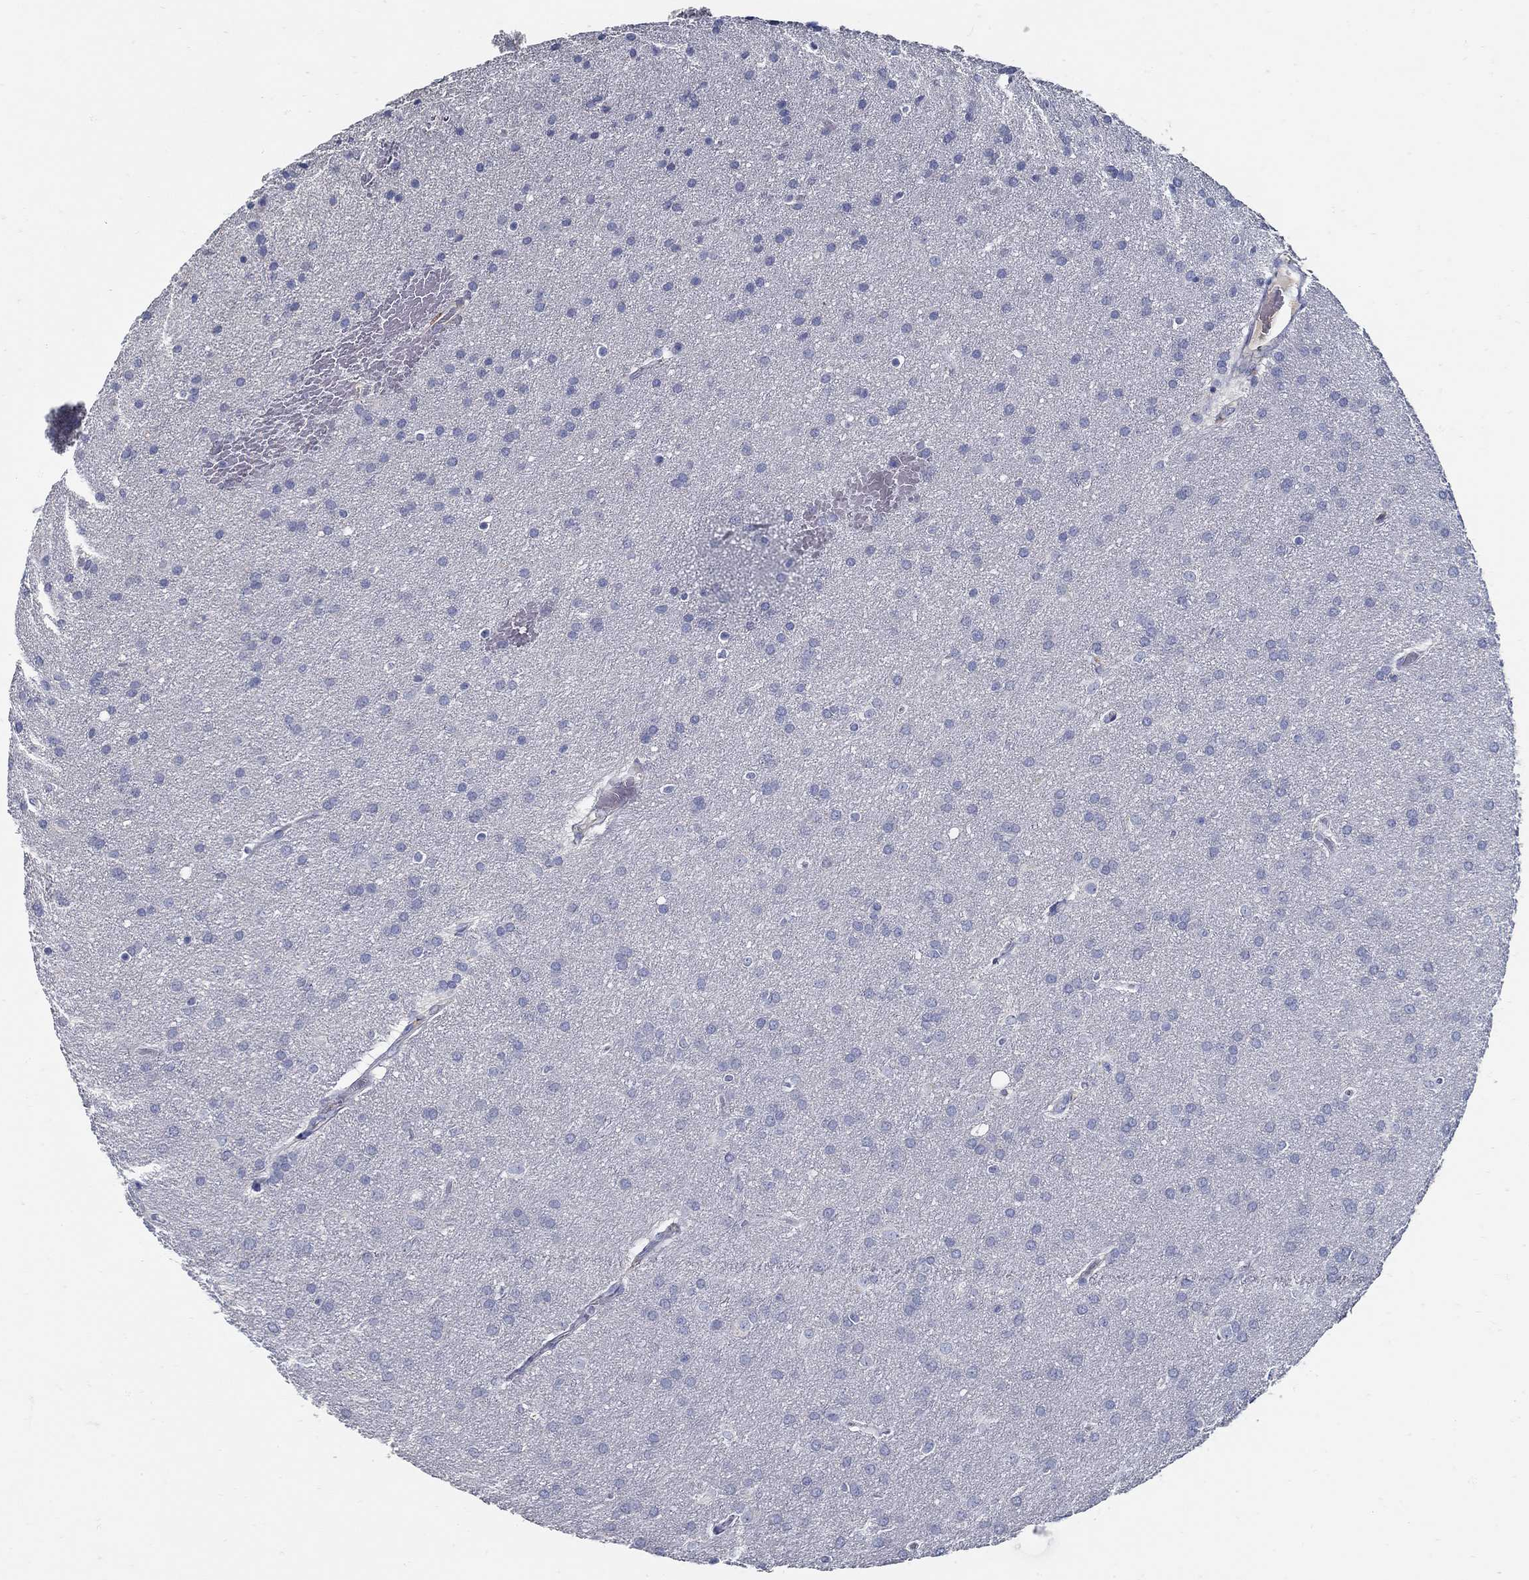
{"staining": {"intensity": "negative", "quantity": "none", "location": "none"}, "tissue": "glioma", "cell_type": "Tumor cells", "image_type": "cancer", "snomed": [{"axis": "morphology", "description": "Glioma, malignant, Low grade"}, {"axis": "topography", "description": "Brain"}], "caption": "This is a photomicrograph of IHC staining of glioma, which shows no expression in tumor cells.", "gene": "TGFBI", "patient": {"sex": "female", "age": 32}}